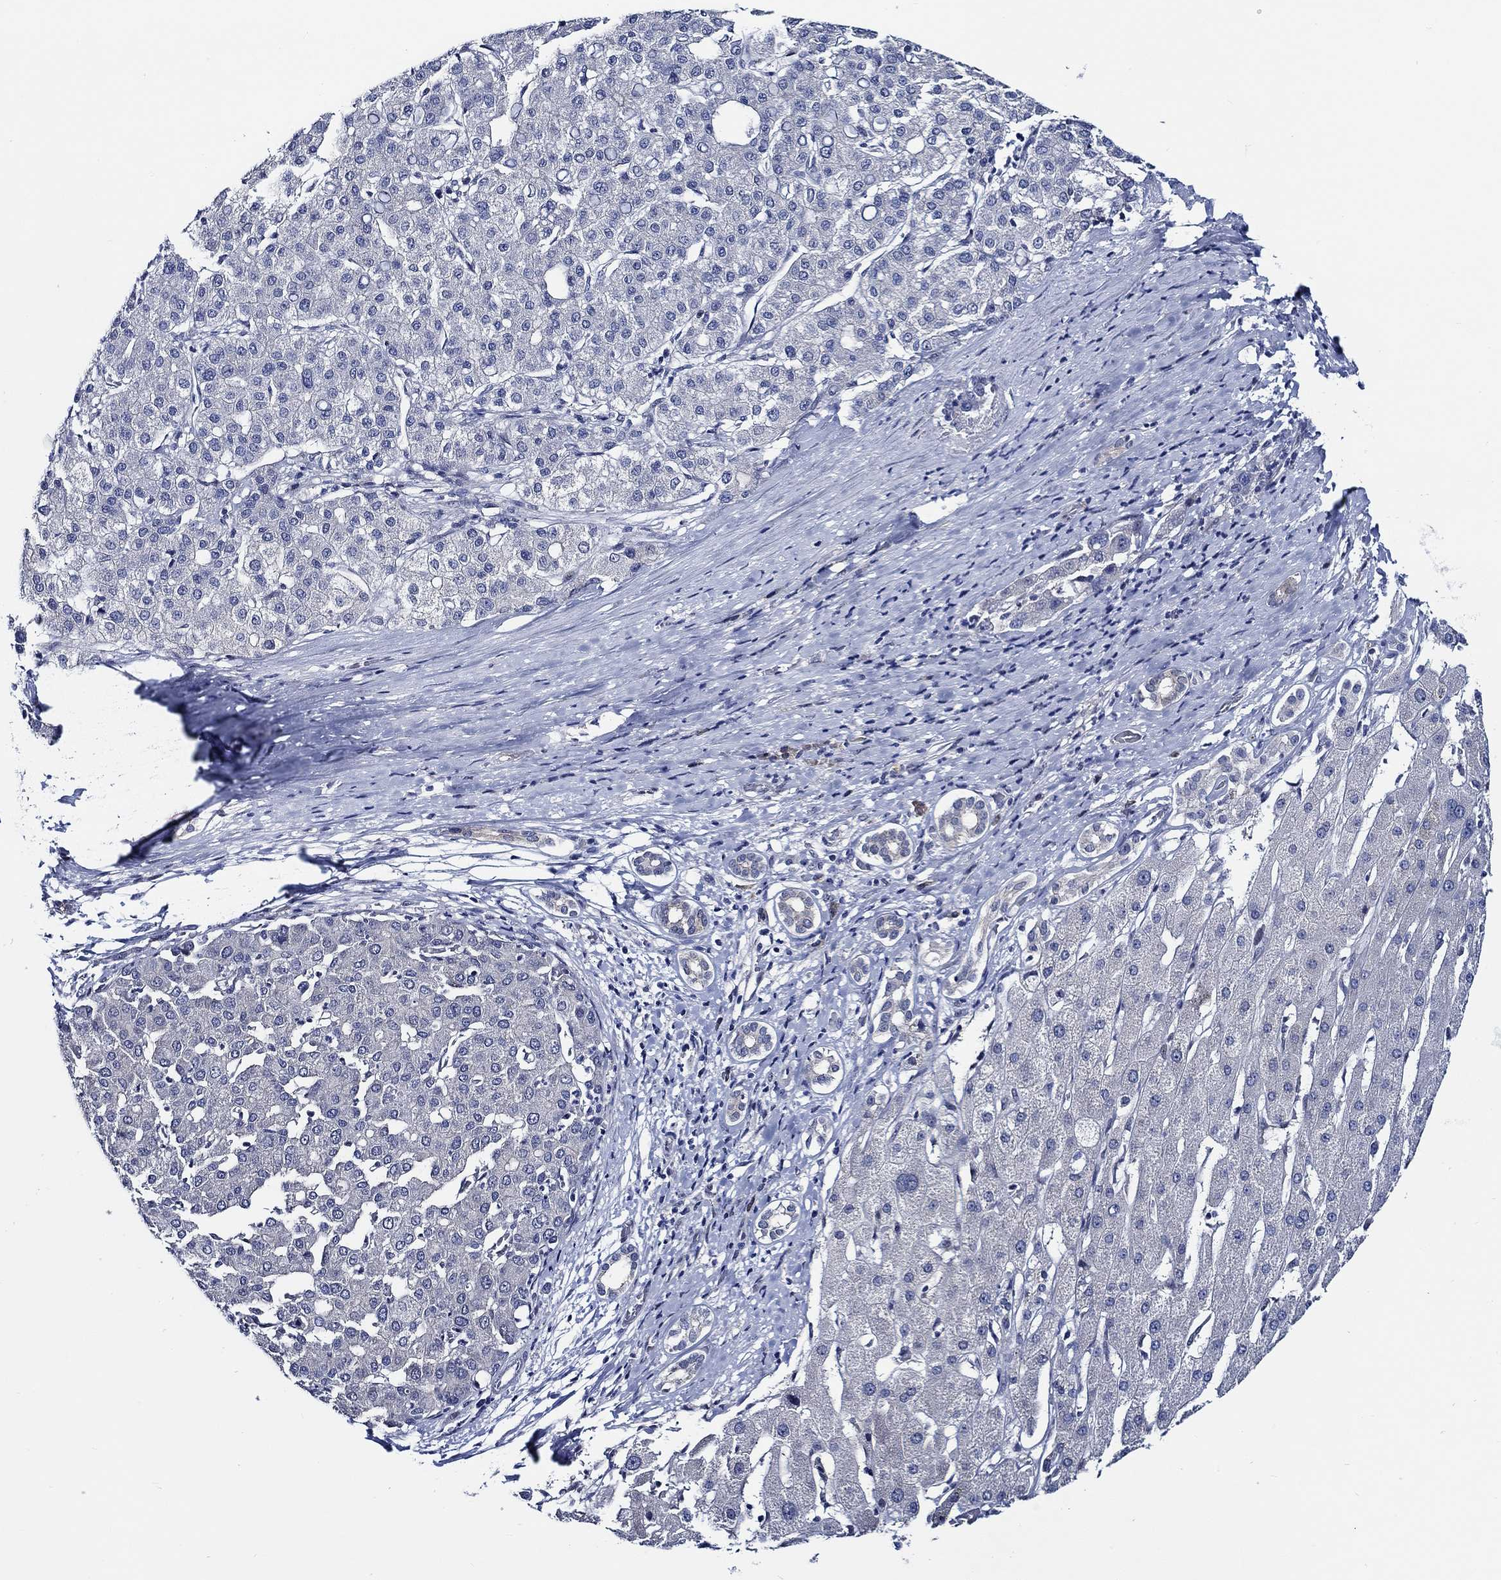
{"staining": {"intensity": "negative", "quantity": "none", "location": "none"}, "tissue": "liver cancer", "cell_type": "Tumor cells", "image_type": "cancer", "snomed": [{"axis": "morphology", "description": "Carcinoma, Hepatocellular, NOS"}, {"axis": "topography", "description": "Liver"}], "caption": "Immunohistochemistry histopathology image of human liver cancer stained for a protein (brown), which demonstrates no staining in tumor cells.", "gene": "C8orf48", "patient": {"sex": "male", "age": 65}}